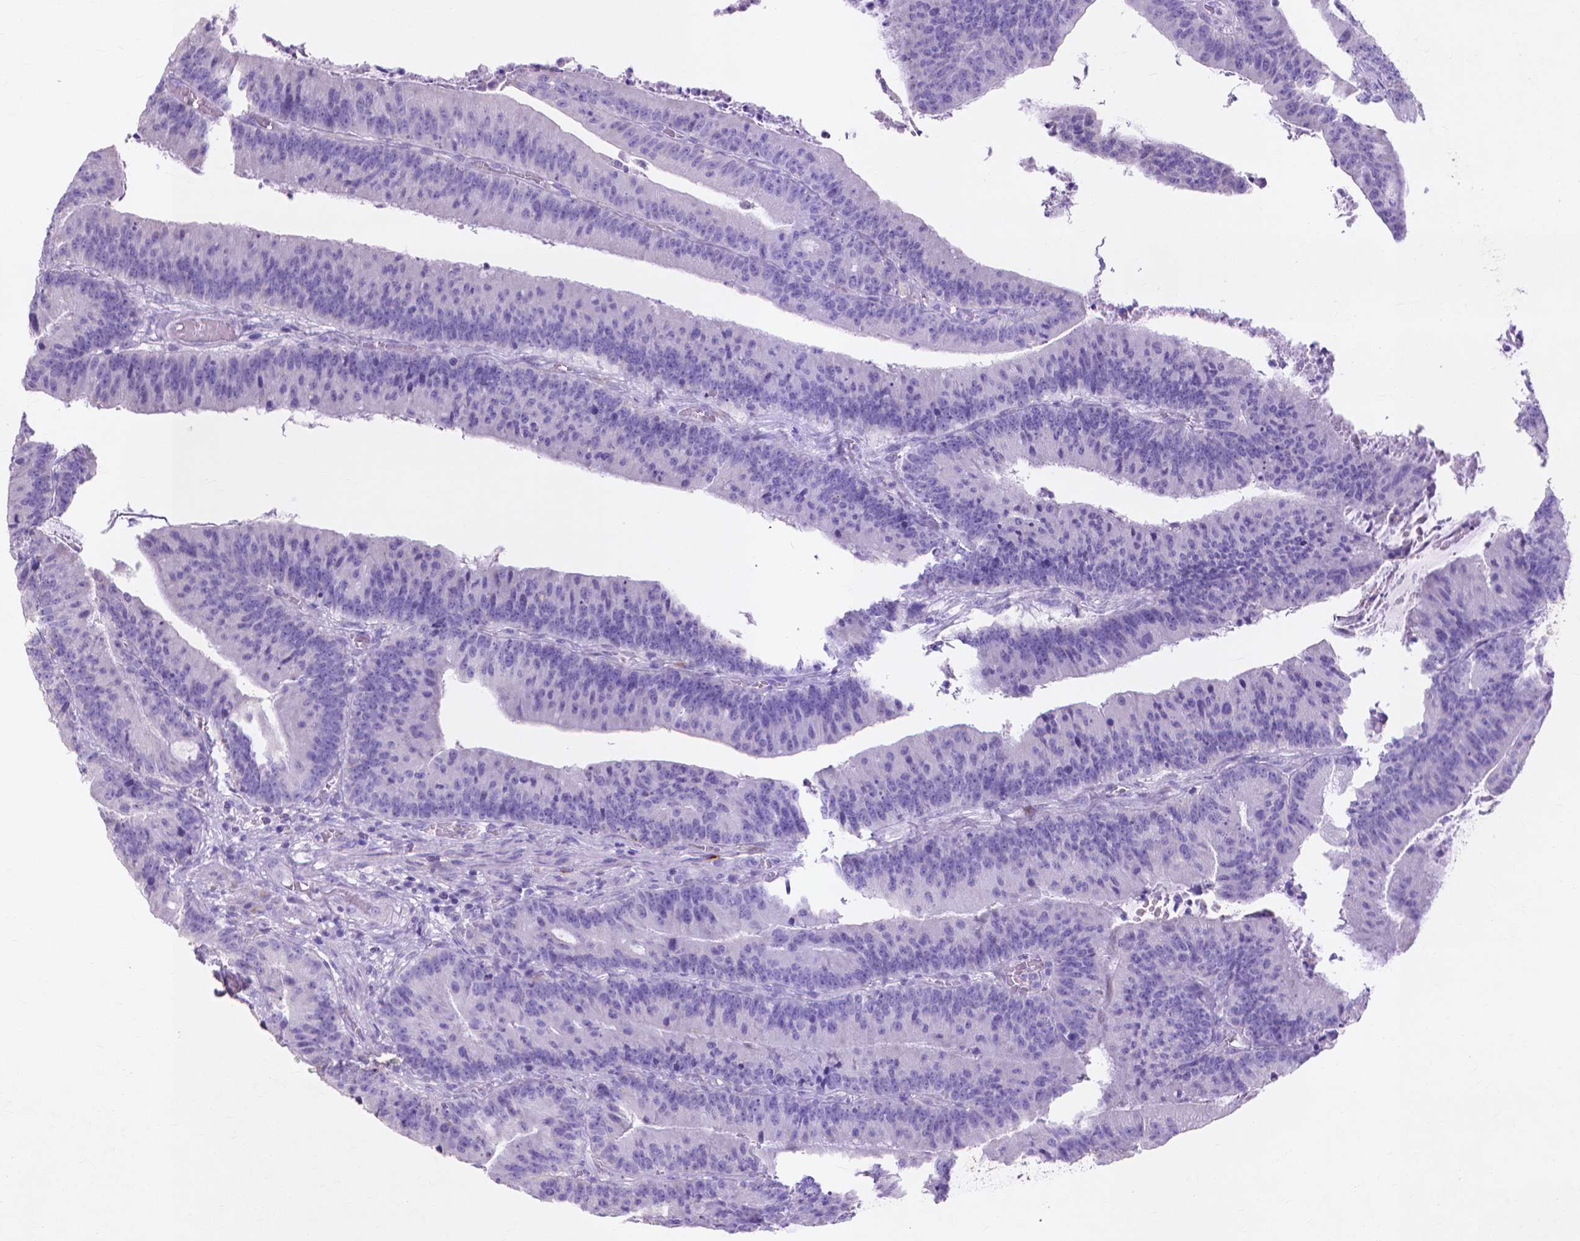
{"staining": {"intensity": "negative", "quantity": "none", "location": "none"}, "tissue": "colorectal cancer", "cell_type": "Tumor cells", "image_type": "cancer", "snomed": [{"axis": "morphology", "description": "Adenocarcinoma, NOS"}, {"axis": "topography", "description": "Colon"}], "caption": "Colorectal adenocarcinoma stained for a protein using immunohistochemistry (IHC) shows no expression tumor cells.", "gene": "MMP11", "patient": {"sex": "female", "age": 78}}